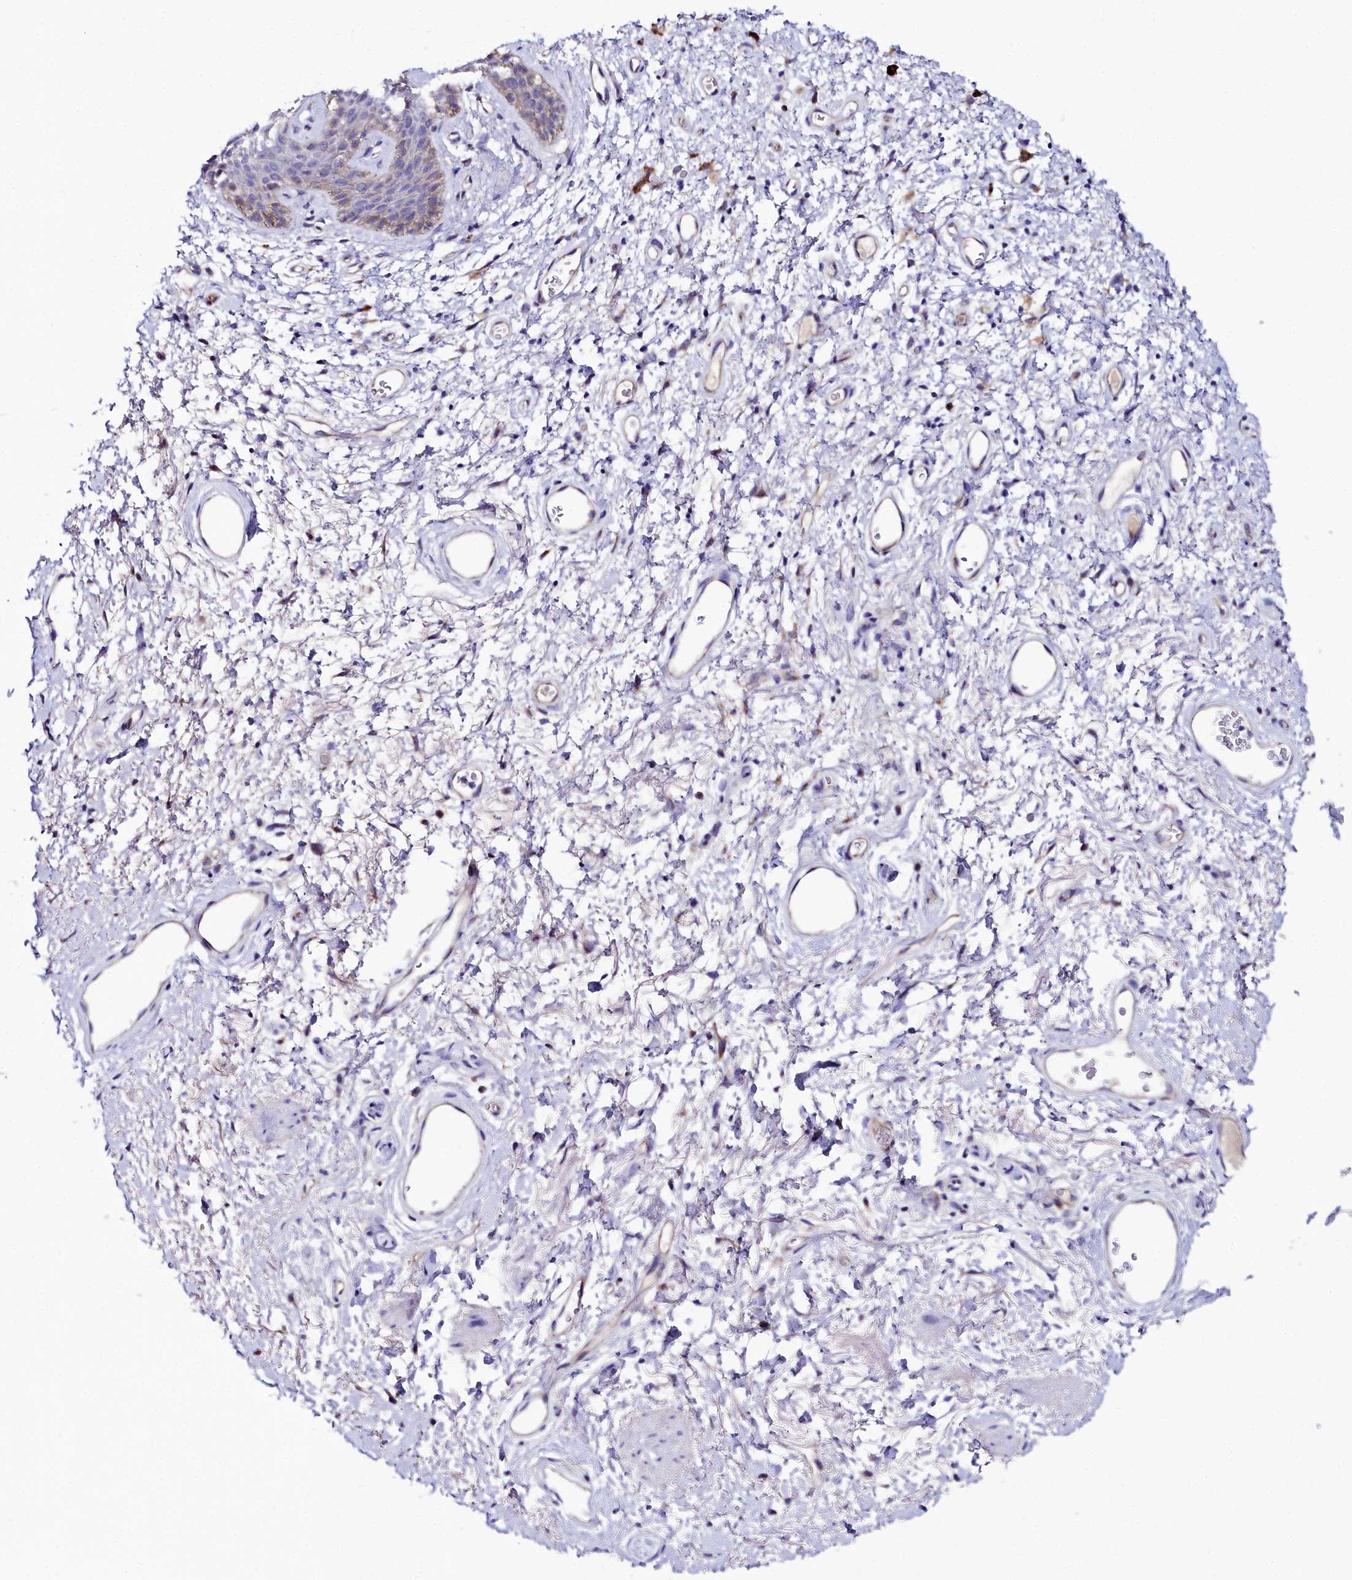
{"staining": {"intensity": "weak", "quantity": "<25%", "location": "cytoplasmic/membranous"}, "tissue": "skin", "cell_type": "Epidermal cells", "image_type": "normal", "snomed": [{"axis": "morphology", "description": "Normal tissue, NOS"}, {"axis": "topography", "description": "Anal"}], "caption": "Protein analysis of normal skin exhibits no significant expression in epidermal cells.", "gene": "SLC49A3", "patient": {"sex": "female", "age": 46}}